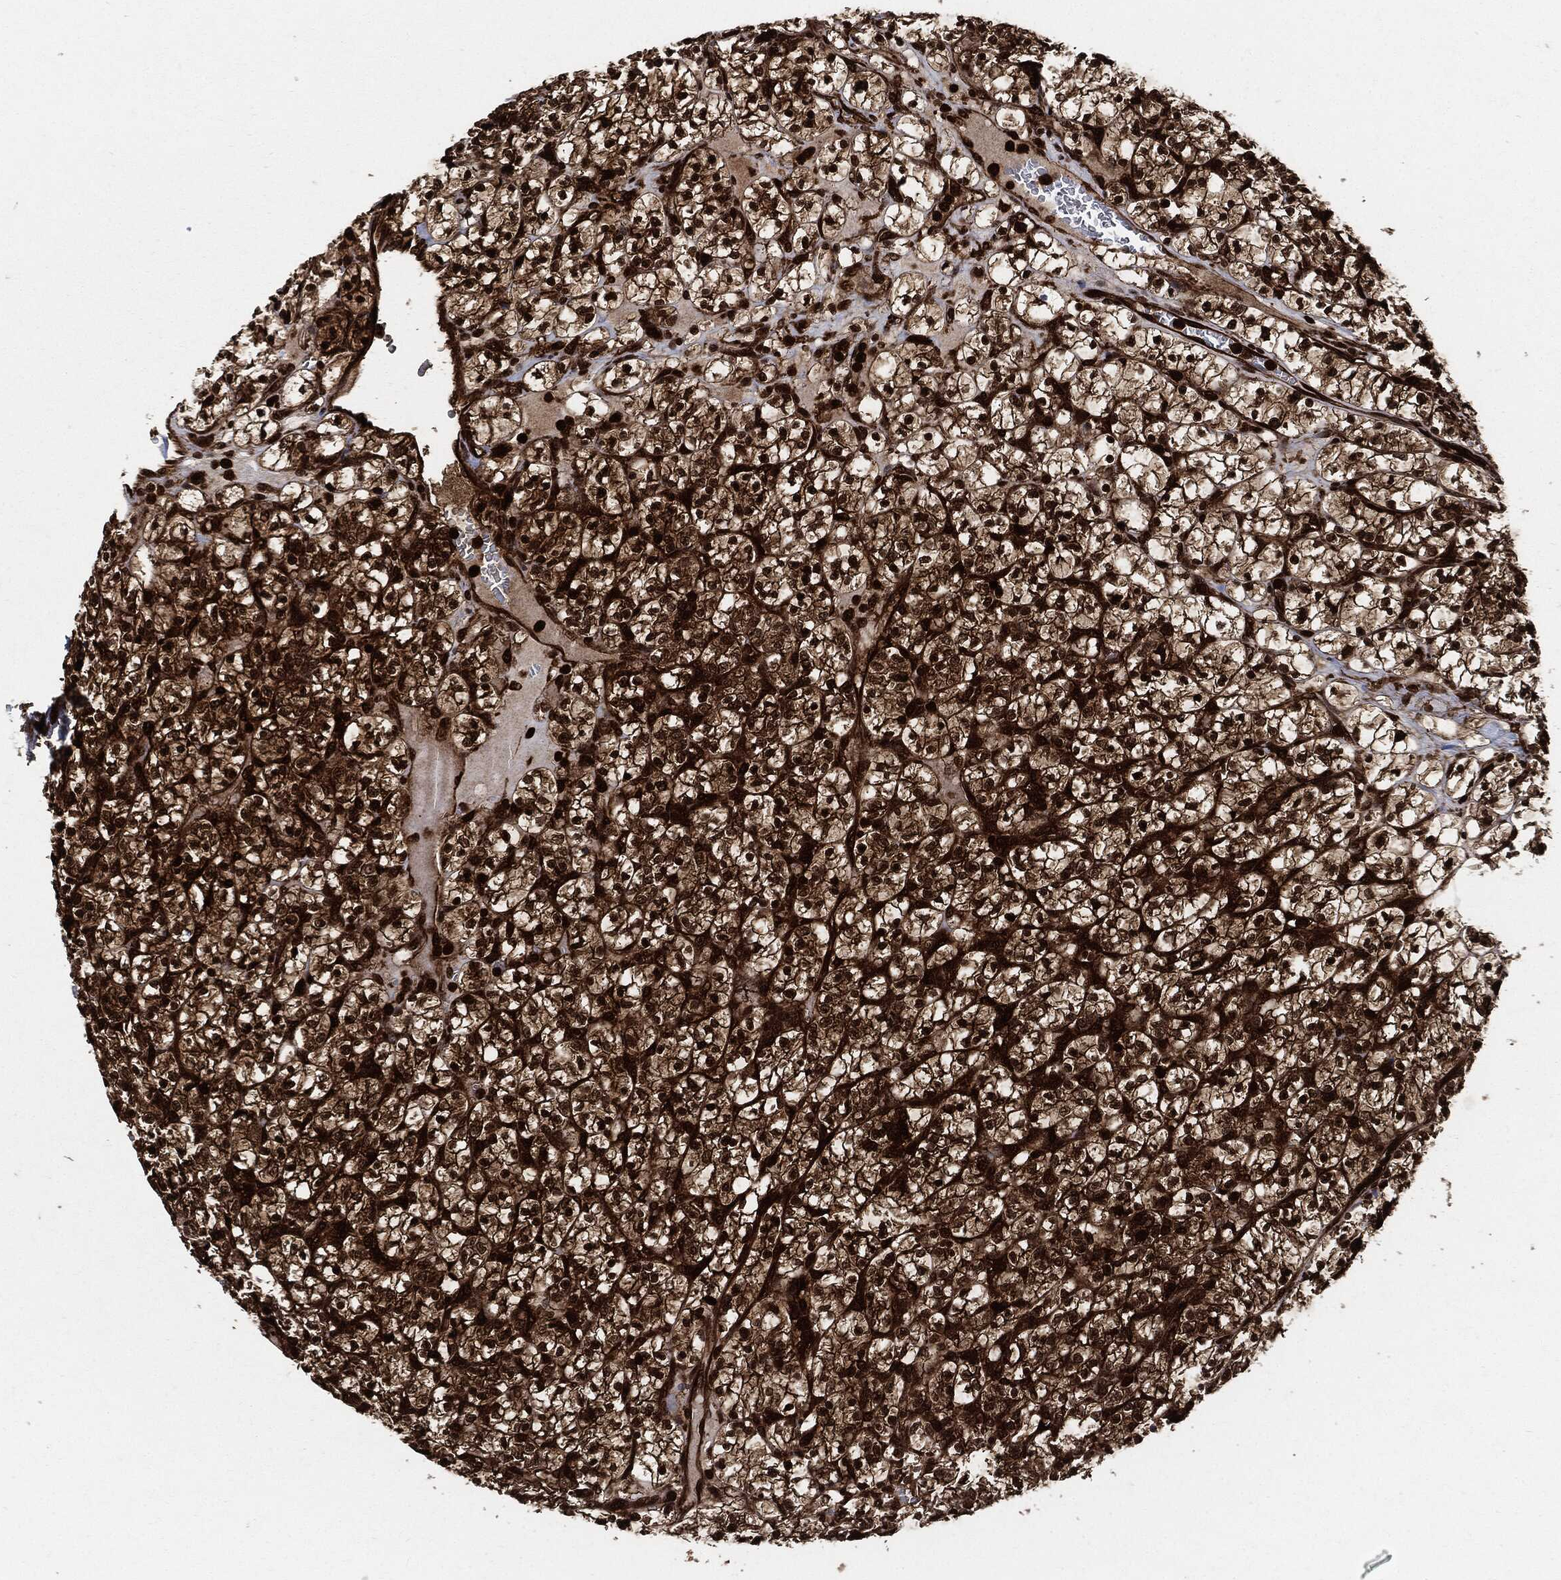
{"staining": {"intensity": "strong", "quantity": ">75%", "location": "cytoplasmic/membranous"}, "tissue": "renal cancer", "cell_type": "Tumor cells", "image_type": "cancer", "snomed": [{"axis": "morphology", "description": "Adenocarcinoma, NOS"}, {"axis": "topography", "description": "Kidney"}], "caption": "DAB immunohistochemical staining of human adenocarcinoma (renal) displays strong cytoplasmic/membranous protein staining in about >75% of tumor cells.", "gene": "YWHAB", "patient": {"sex": "female", "age": 89}}